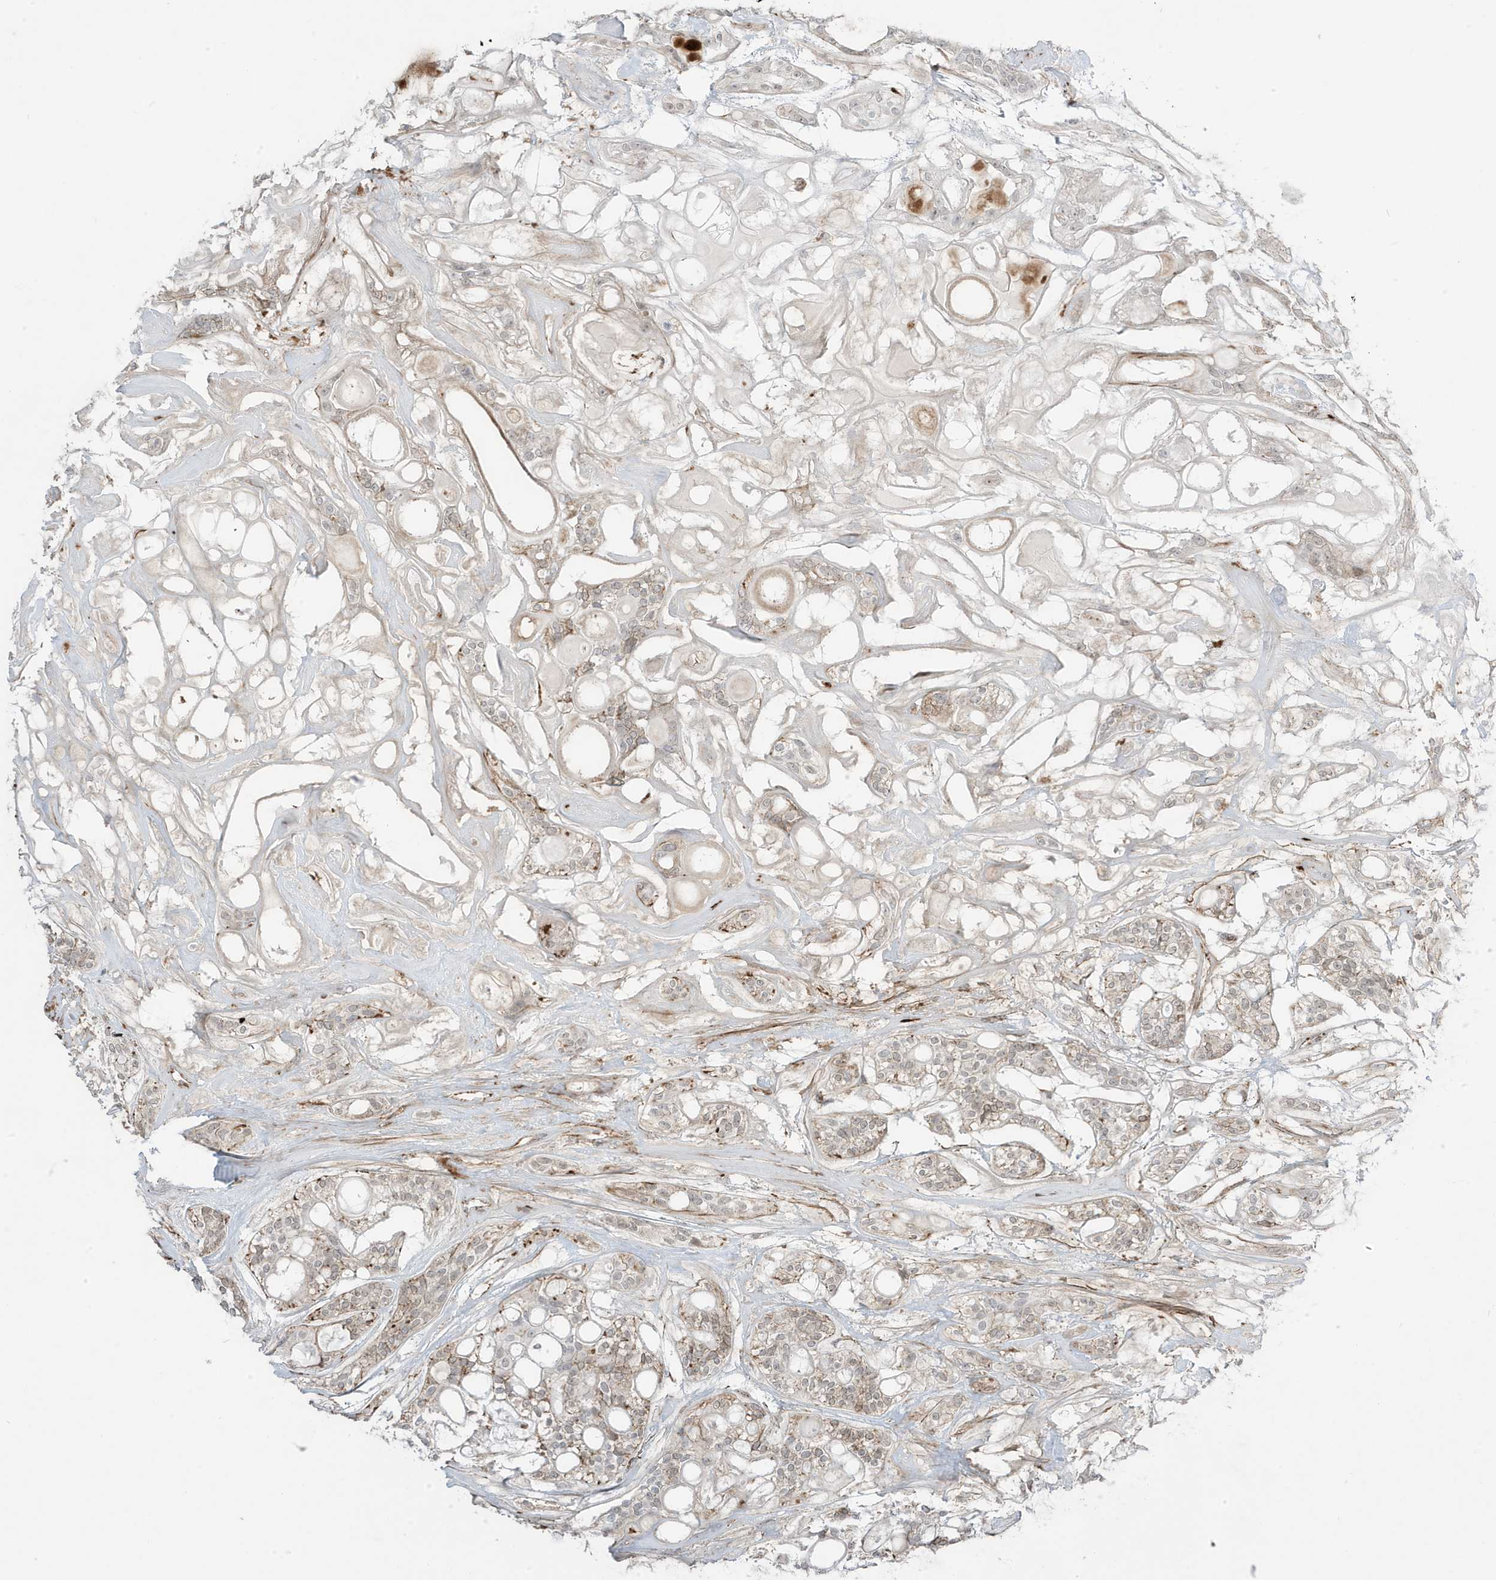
{"staining": {"intensity": "weak", "quantity": "25%-75%", "location": "cytoplasmic/membranous,nuclear"}, "tissue": "head and neck cancer", "cell_type": "Tumor cells", "image_type": "cancer", "snomed": [{"axis": "morphology", "description": "Adenocarcinoma, NOS"}, {"axis": "topography", "description": "Head-Neck"}], "caption": "Immunohistochemistry (IHC) image of head and neck adenocarcinoma stained for a protein (brown), which shows low levels of weak cytoplasmic/membranous and nuclear staining in approximately 25%-75% of tumor cells.", "gene": "ADAMTSL3", "patient": {"sex": "male", "age": 66}}